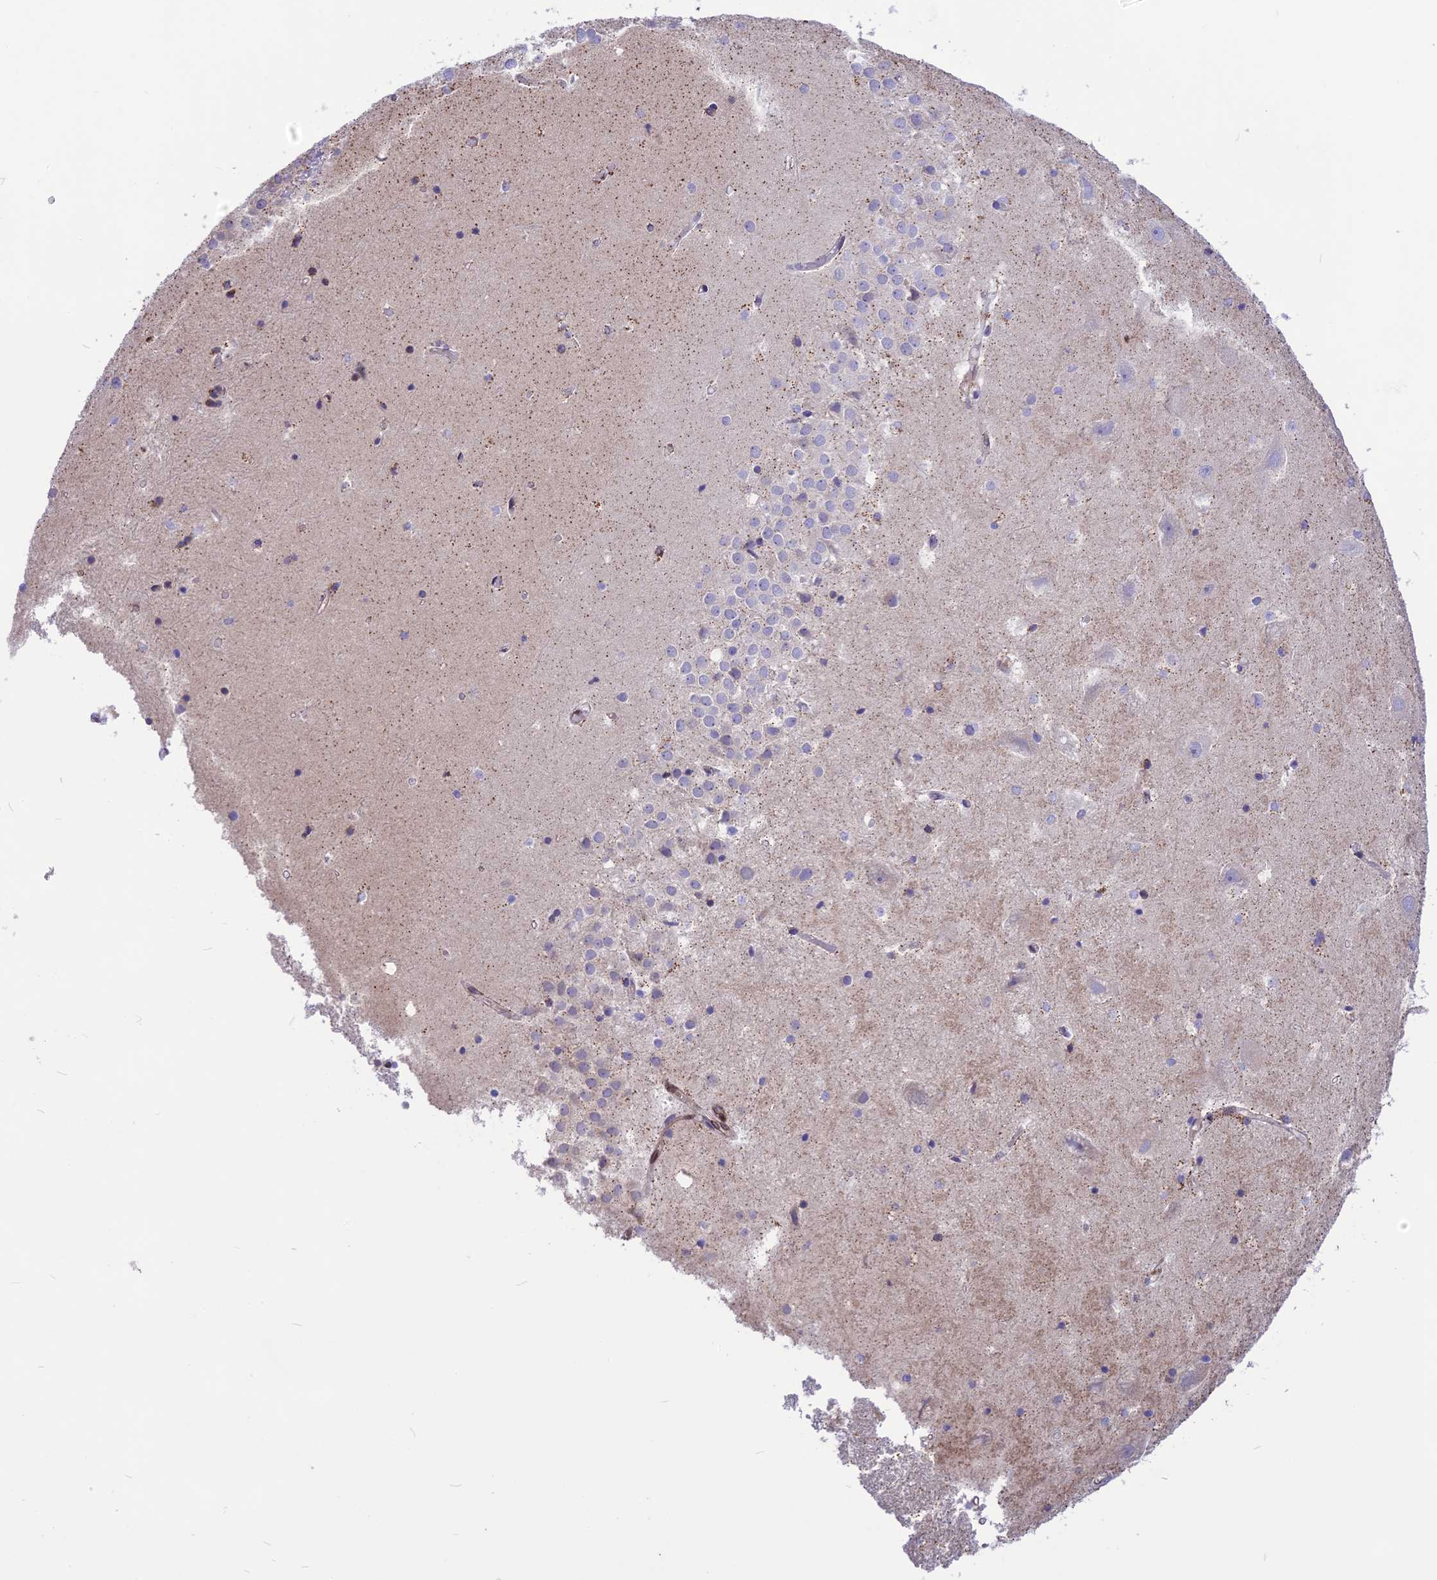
{"staining": {"intensity": "moderate", "quantity": "<25%", "location": "cytoplasmic/membranous"}, "tissue": "hippocampus", "cell_type": "Glial cells", "image_type": "normal", "snomed": [{"axis": "morphology", "description": "Normal tissue, NOS"}, {"axis": "topography", "description": "Hippocampus"}], "caption": "IHC of normal human hippocampus exhibits low levels of moderate cytoplasmic/membranous positivity in about <25% of glial cells.", "gene": "DOC2B", "patient": {"sex": "female", "age": 52}}